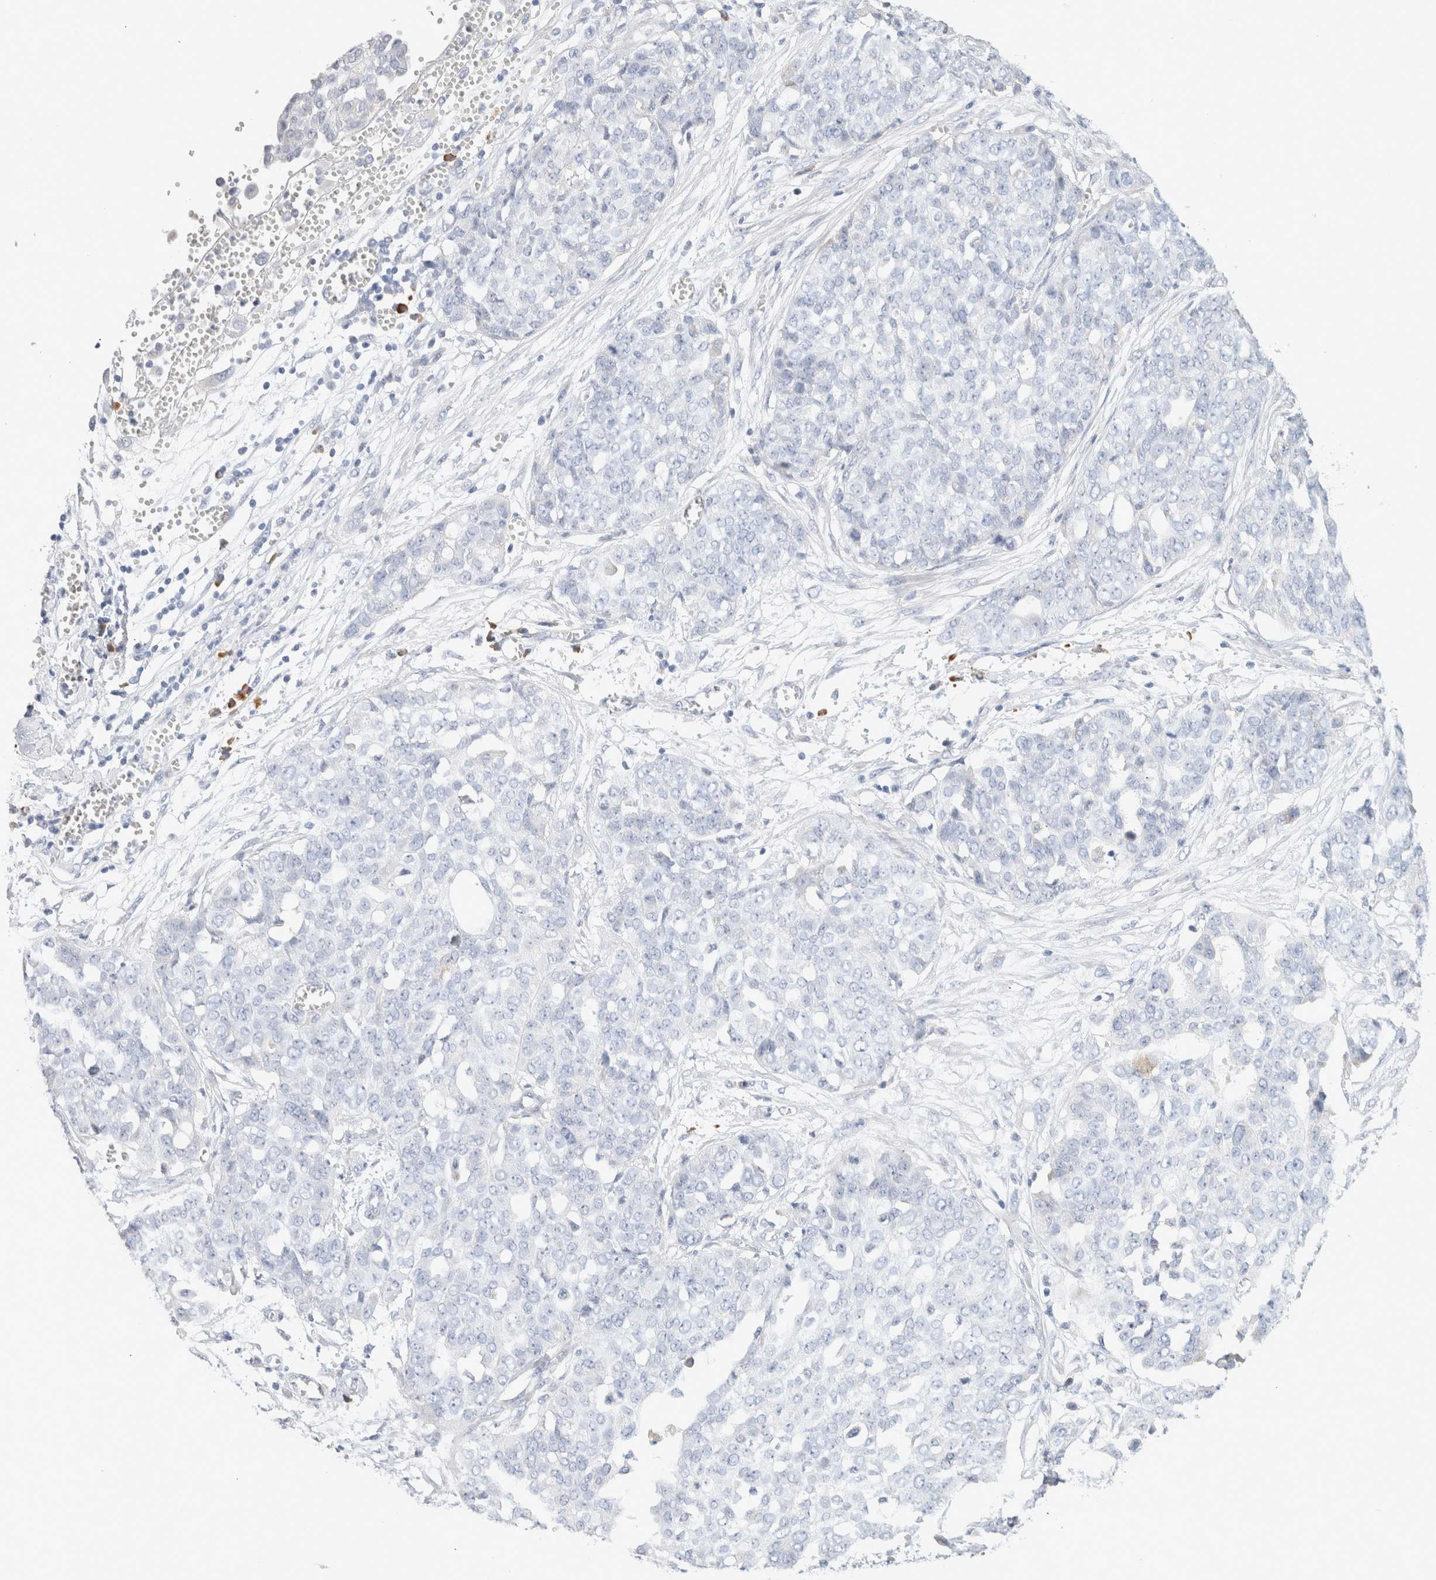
{"staining": {"intensity": "negative", "quantity": "none", "location": "none"}, "tissue": "ovarian cancer", "cell_type": "Tumor cells", "image_type": "cancer", "snomed": [{"axis": "morphology", "description": "Cystadenocarcinoma, serous, NOS"}, {"axis": "topography", "description": "Soft tissue"}, {"axis": "topography", "description": "Ovary"}], "caption": "DAB (3,3'-diaminobenzidine) immunohistochemical staining of serous cystadenocarcinoma (ovarian) shows no significant positivity in tumor cells.", "gene": "GADD45G", "patient": {"sex": "female", "age": 57}}